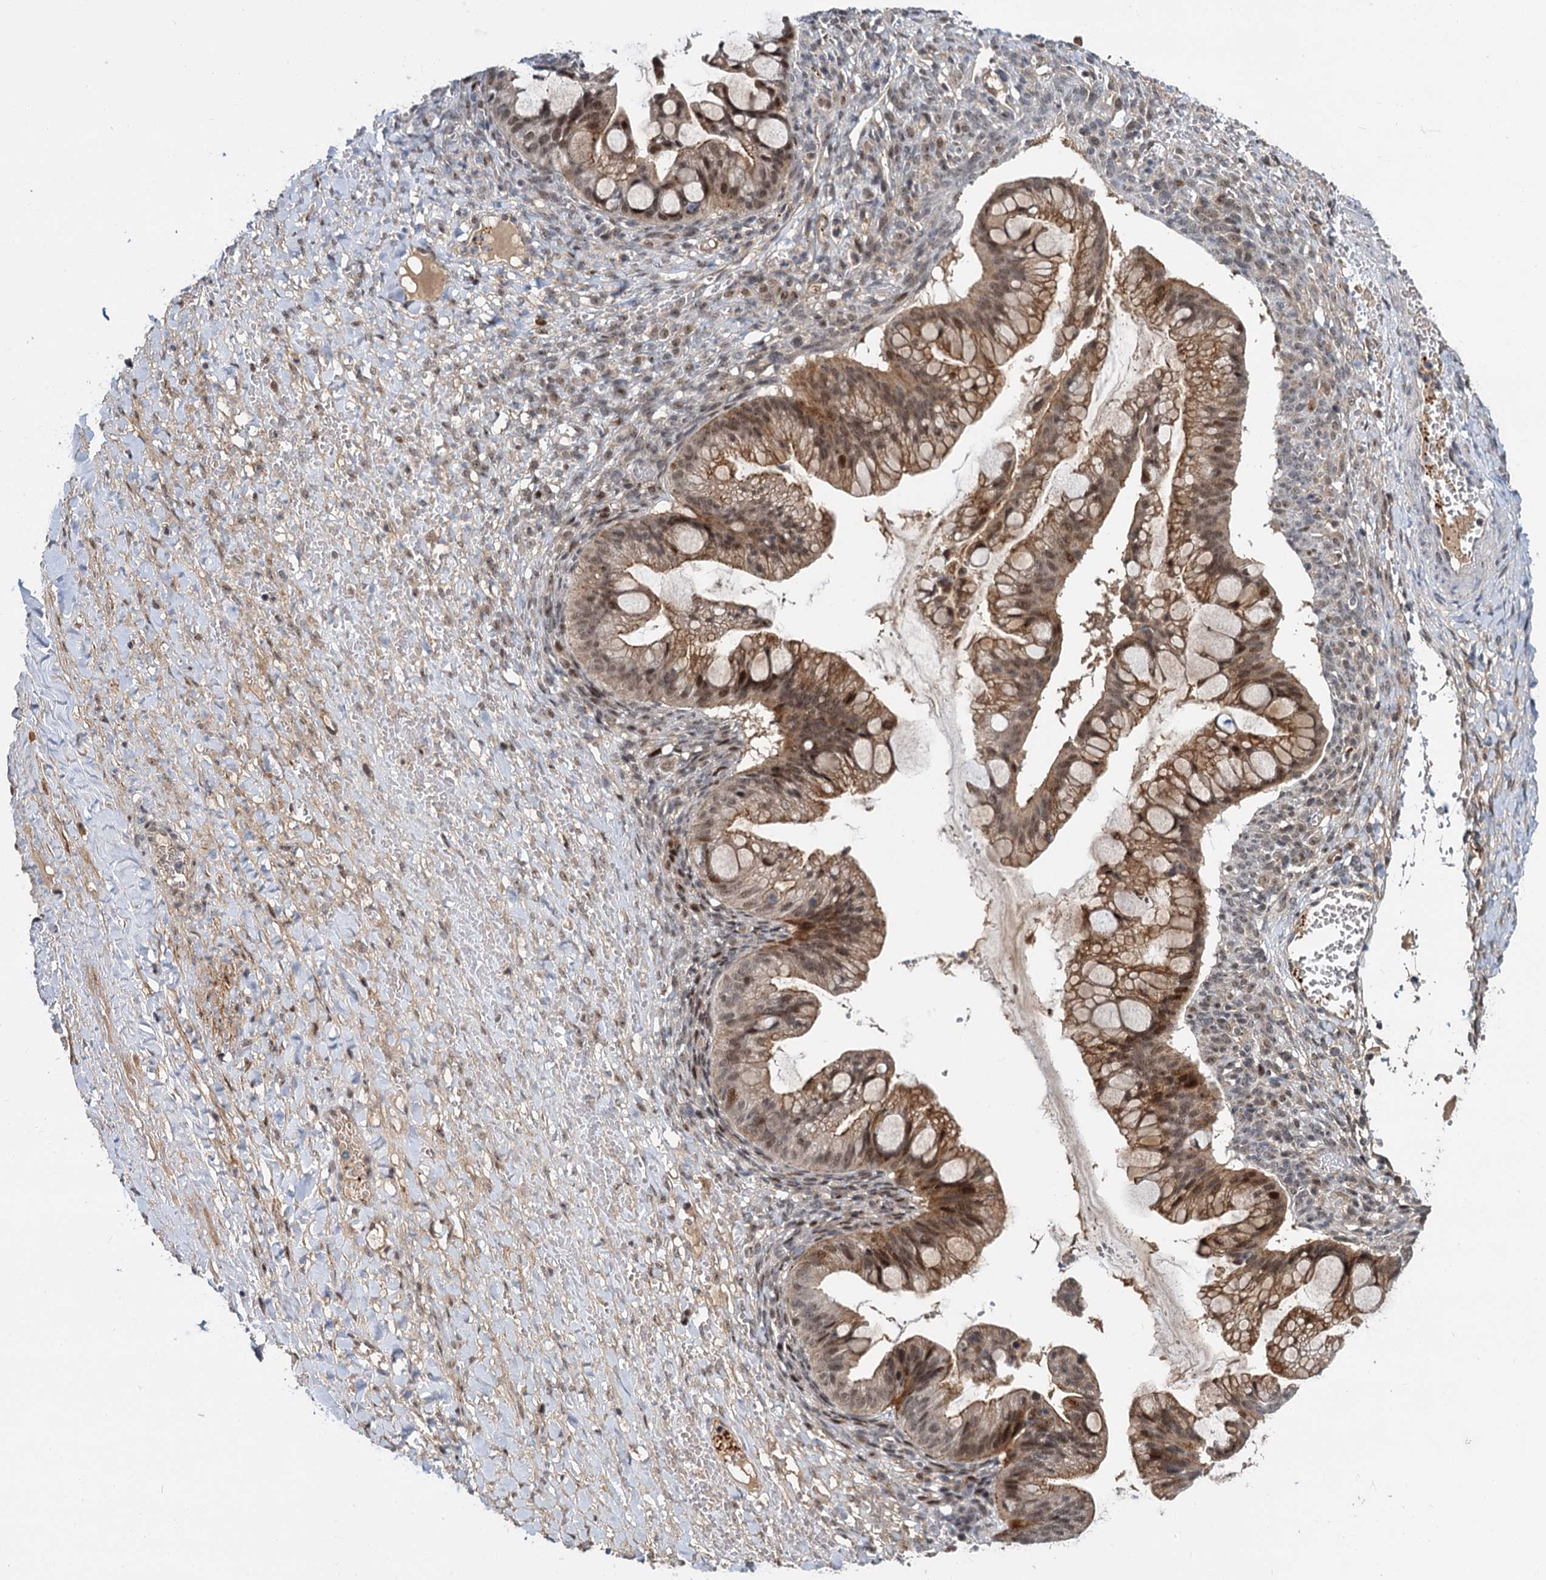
{"staining": {"intensity": "moderate", "quantity": ">75%", "location": "cytoplasmic/membranous,nuclear"}, "tissue": "ovarian cancer", "cell_type": "Tumor cells", "image_type": "cancer", "snomed": [{"axis": "morphology", "description": "Cystadenocarcinoma, mucinous, NOS"}, {"axis": "topography", "description": "Ovary"}], "caption": "Moderate cytoplasmic/membranous and nuclear positivity is seen in about >75% of tumor cells in ovarian cancer (mucinous cystadenocarcinoma).", "gene": "MBD6", "patient": {"sex": "female", "age": 73}}